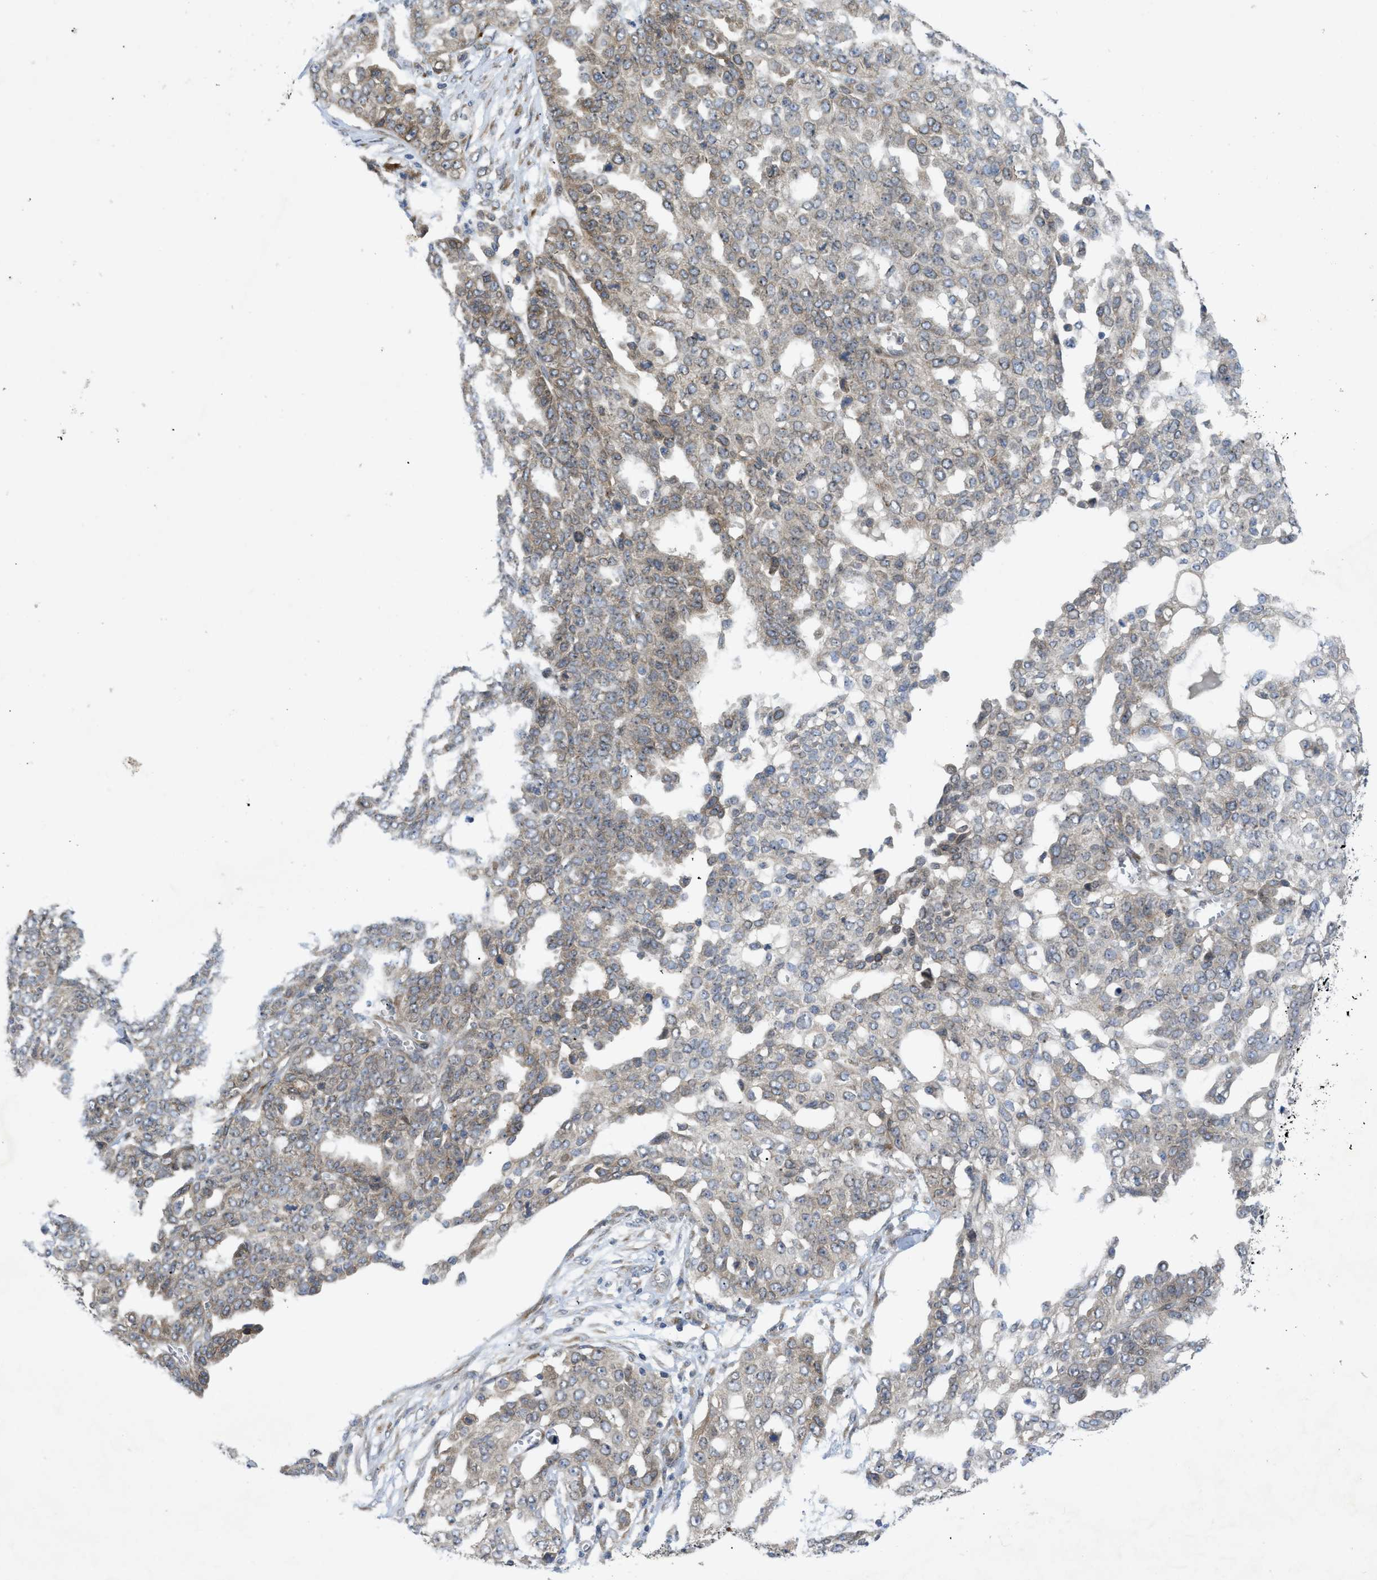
{"staining": {"intensity": "weak", "quantity": "<25%", "location": "cytoplasmic/membranous"}, "tissue": "ovarian cancer", "cell_type": "Tumor cells", "image_type": "cancer", "snomed": [{"axis": "morphology", "description": "Cystadenocarcinoma, serous, NOS"}, {"axis": "topography", "description": "Soft tissue"}, {"axis": "topography", "description": "Ovary"}], "caption": "IHC photomicrograph of human ovarian serous cystadenocarcinoma stained for a protein (brown), which reveals no positivity in tumor cells. The staining was performed using DAB (3,3'-diaminobenzidine) to visualize the protein expression in brown, while the nuclei were stained in blue with hematoxylin (Magnification: 20x).", "gene": "EIF2AK3", "patient": {"sex": "female", "age": 57}}